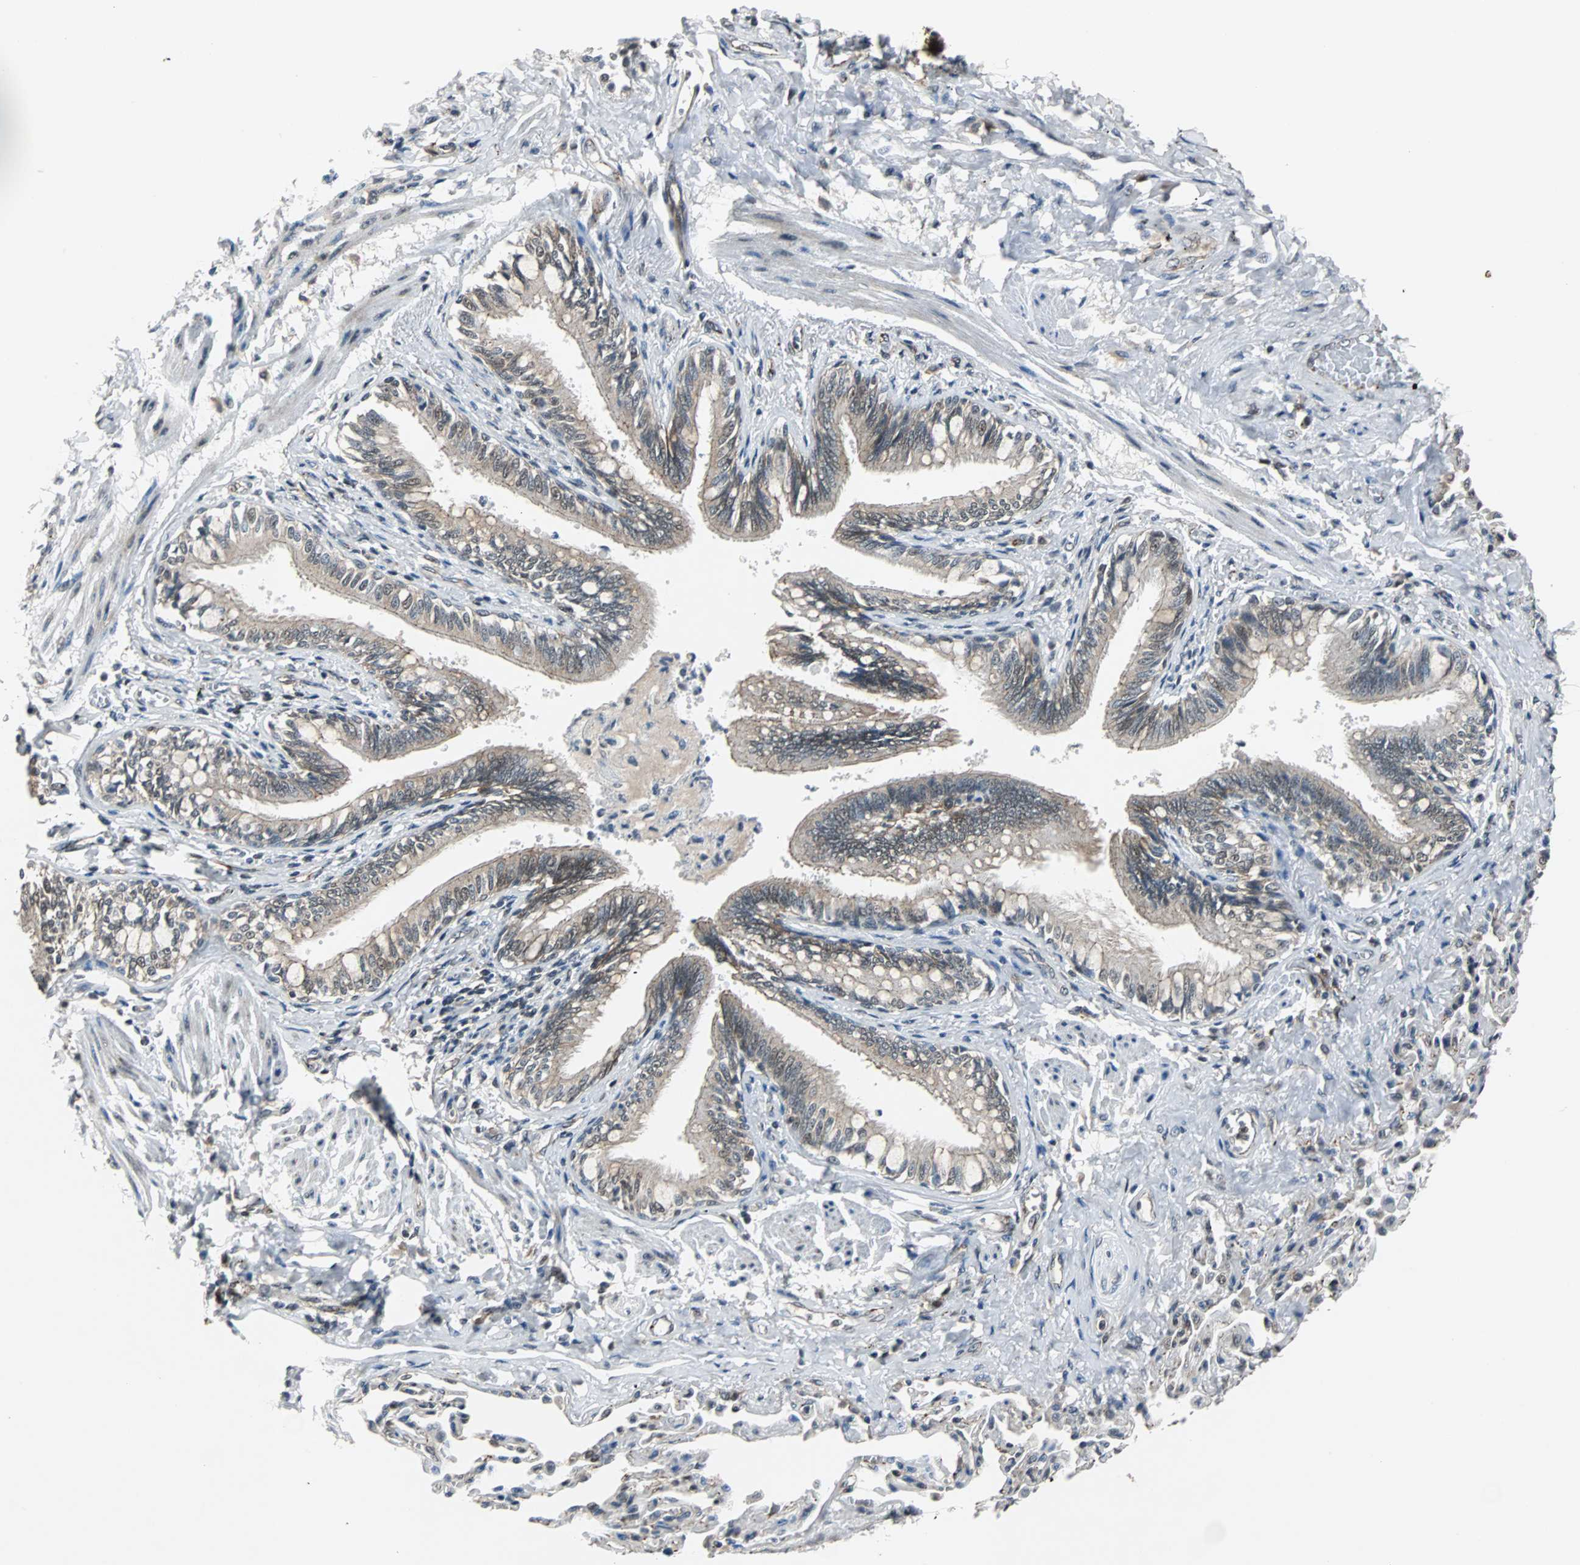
{"staining": {"intensity": "weak", "quantity": ">75%", "location": "cytoplasmic/membranous"}, "tissue": "bronchus", "cell_type": "Respiratory epithelial cells", "image_type": "normal", "snomed": [{"axis": "morphology", "description": "Normal tissue, NOS"}, {"axis": "topography", "description": "Lung"}], "caption": "Unremarkable bronchus exhibits weak cytoplasmic/membranous staining in about >75% of respiratory epithelial cells, visualized by immunohistochemistry. Immunohistochemistry stains the protein of interest in brown and the nuclei are stained blue.", "gene": "LSR", "patient": {"sex": "male", "age": 64}}